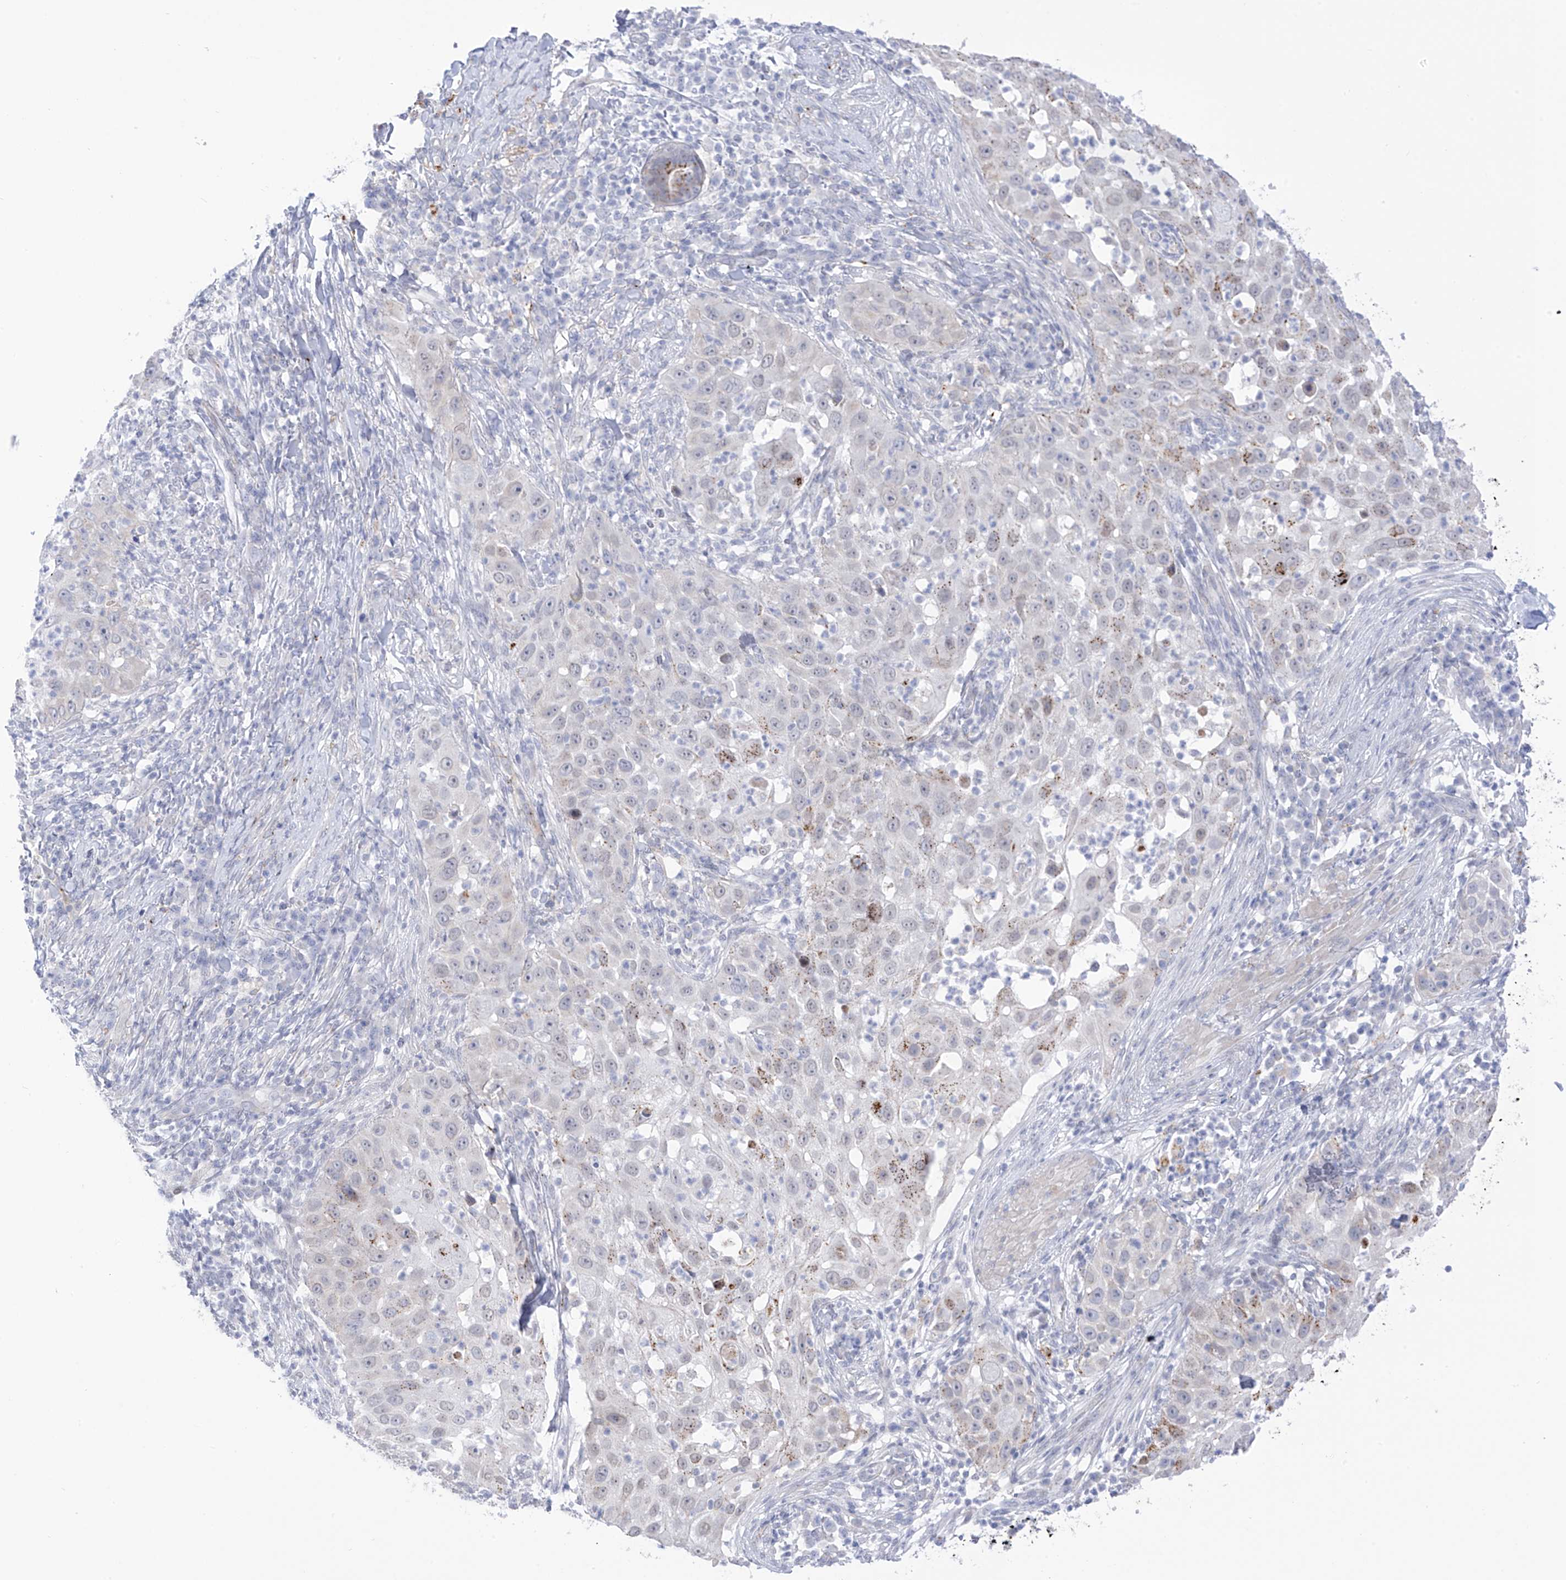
{"staining": {"intensity": "moderate", "quantity": "<25%", "location": "cytoplasmic/membranous"}, "tissue": "skin cancer", "cell_type": "Tumor cells", "image_type": "cancer", "snomed": [{"axis": "morphology", "description": "Squamous cell carcinoma, NOS"}, {"axis": "topography", "description": "Skin"}], "caption": "An IHC histopathology image of neoplastic tissue is shown. Protein staining in brown highlights moderate cytoplasmic/membranous positivity in squamous cell carcinoma (skin) within tumor cells. (Brightfield microscopy of DAB IHC at high magnification).", "gene": "PSPH", "patient": {"sex": "female", "age": 44}}